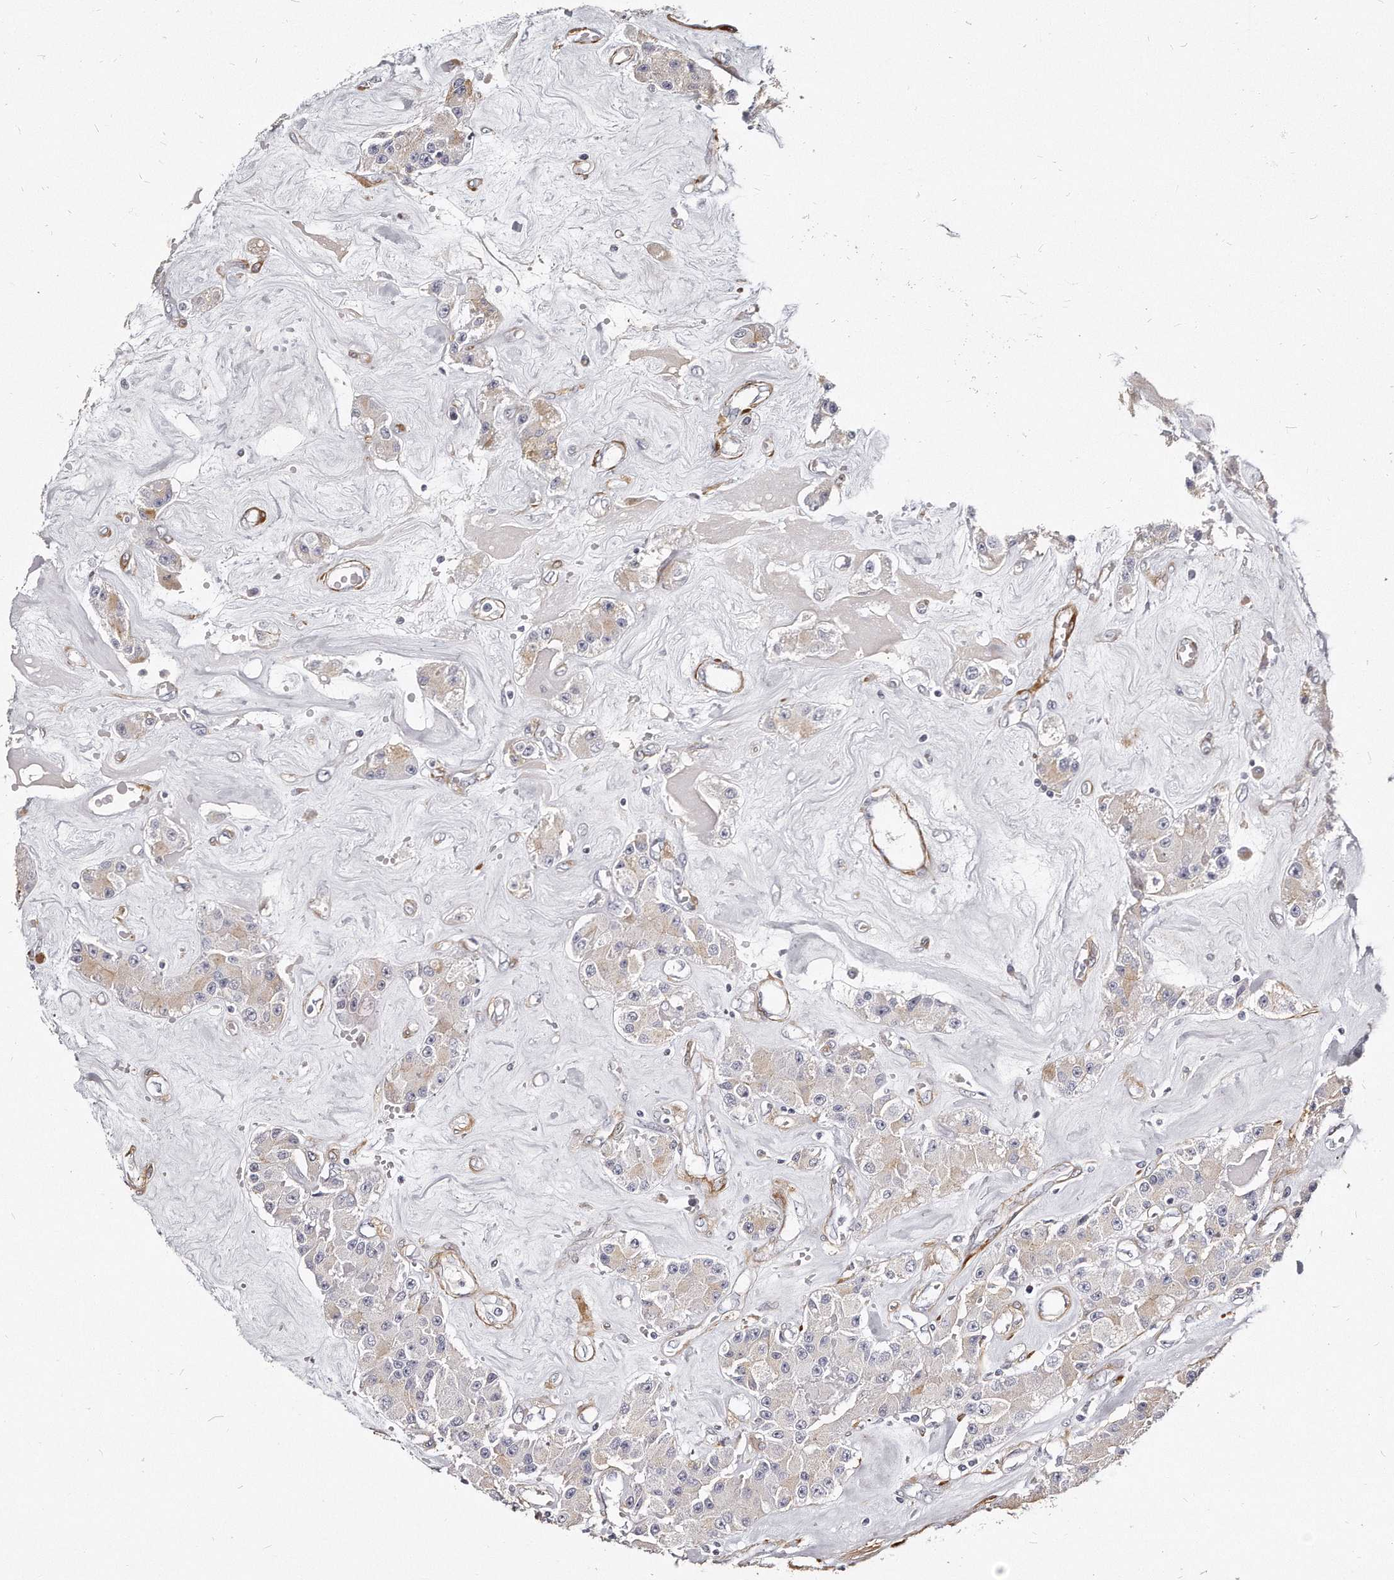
{"staining": {"intensity": "negative", "quantity": "none", "location": "none"}, "tissue": "carcinoid", "cell_type": "Tumor cells", "image_type": "cancer", "snomed": [{"axis": "morphology", "description": "Carcinoid, malignant, NOS"}, {"axis": "topography", "description": "Pancreas"}], "caption": "A micrograph of malignant carcinoid stained for a protein displays no brown staining in tumor cells.", "gene": "LMOD1", "patient": {"sex": "male", "age": 41}}